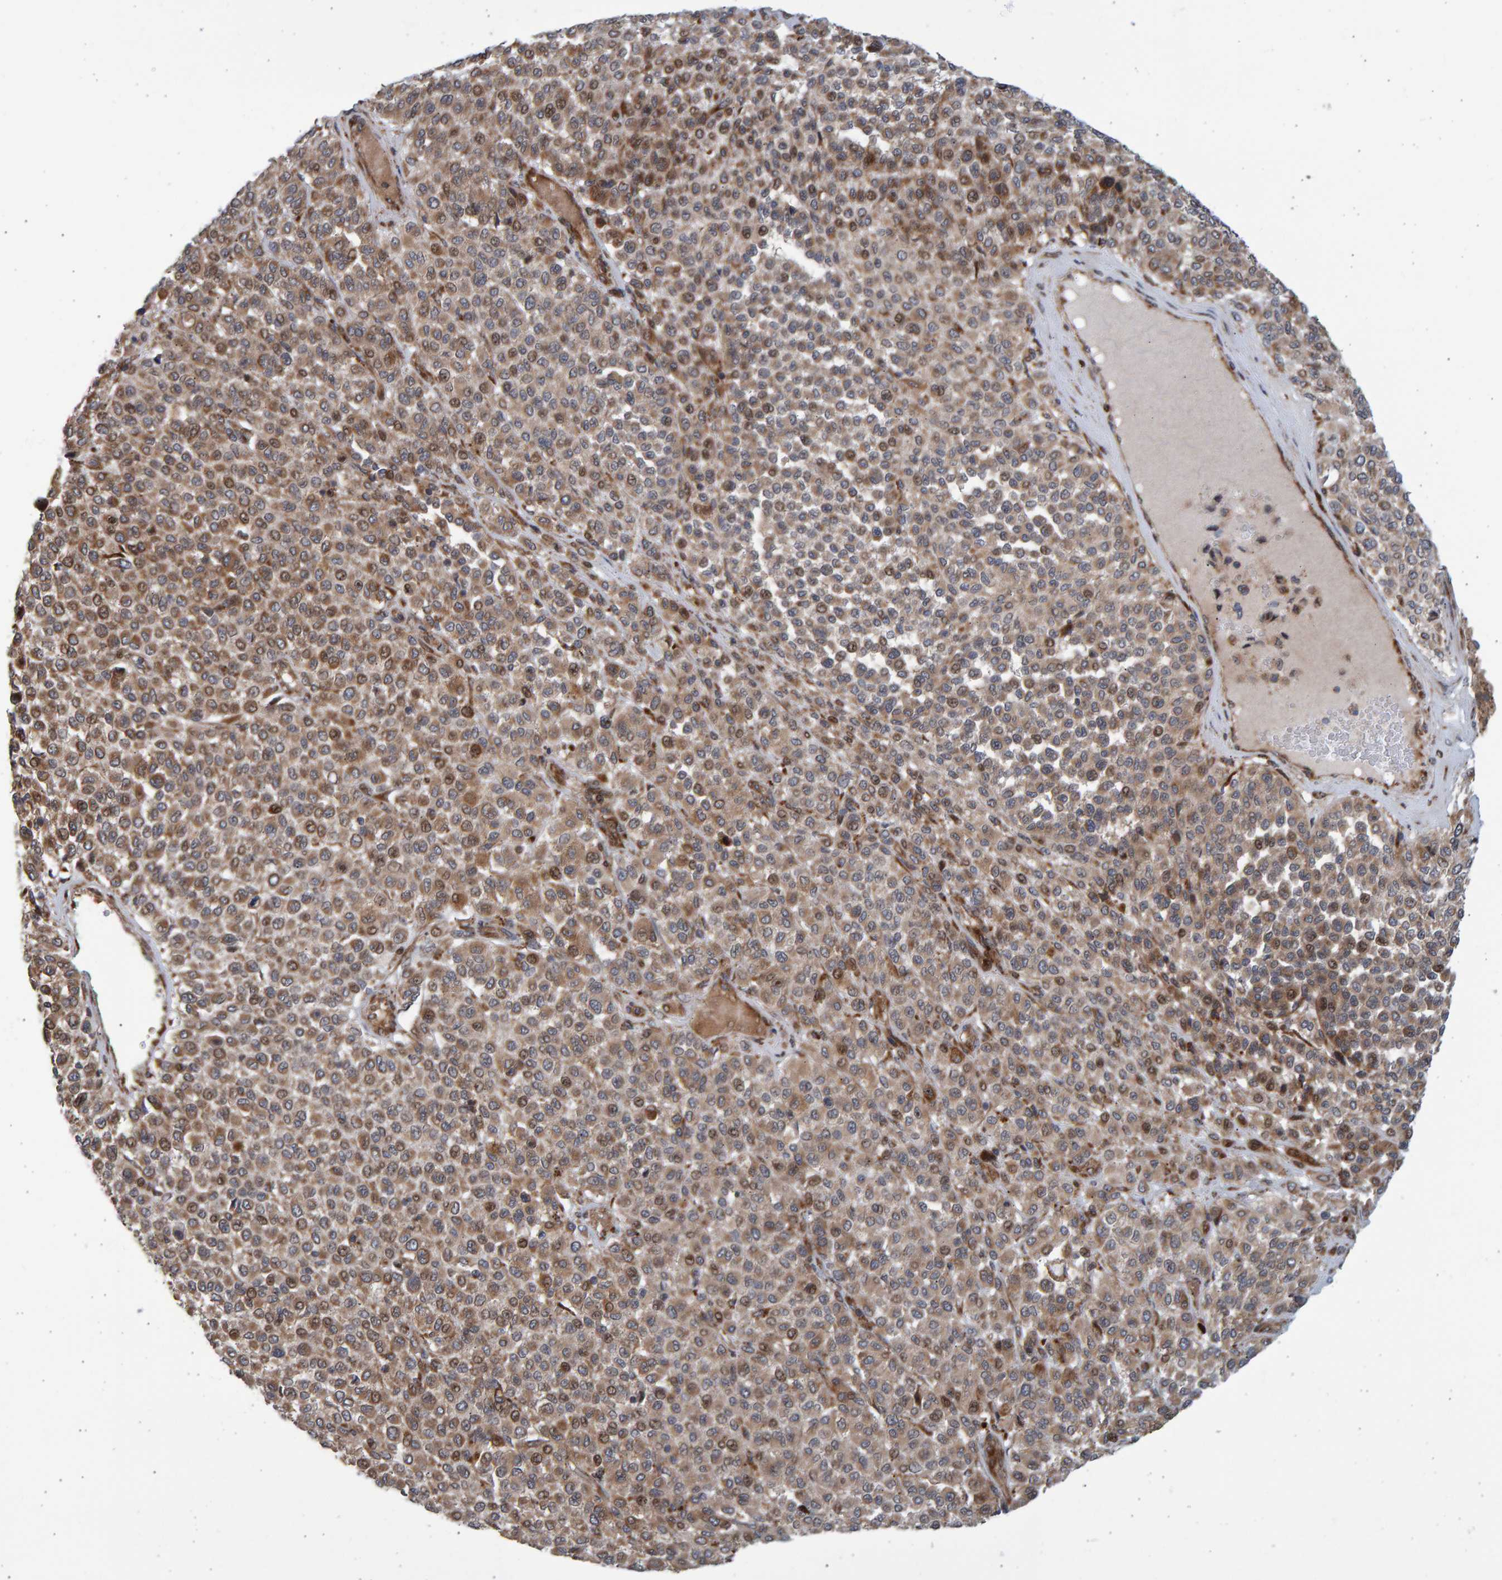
{"staining": {"intensity": "moderate", "quantity": ">75%", "location": "cytoplasmic/membranous"}, "tissue": "melanoma", "cell_type": "Tumor cells", "image_type": "cancer", "snomed": [{"axis": "morphology", "description": "Malignant melanoma, Metastatic site"}, {"axis": "topography", "description": "Pancreas"}], "caption": "Immunohistochemistry (IHC) photomicrograph of melanoma stained for a protein (brown), which displays medium levels of moderate cytoplasmic/membranous positivity in about >75% of tumor cells.", "gene": "LRBA", "patient": {"sex": "female", "age": 30}}